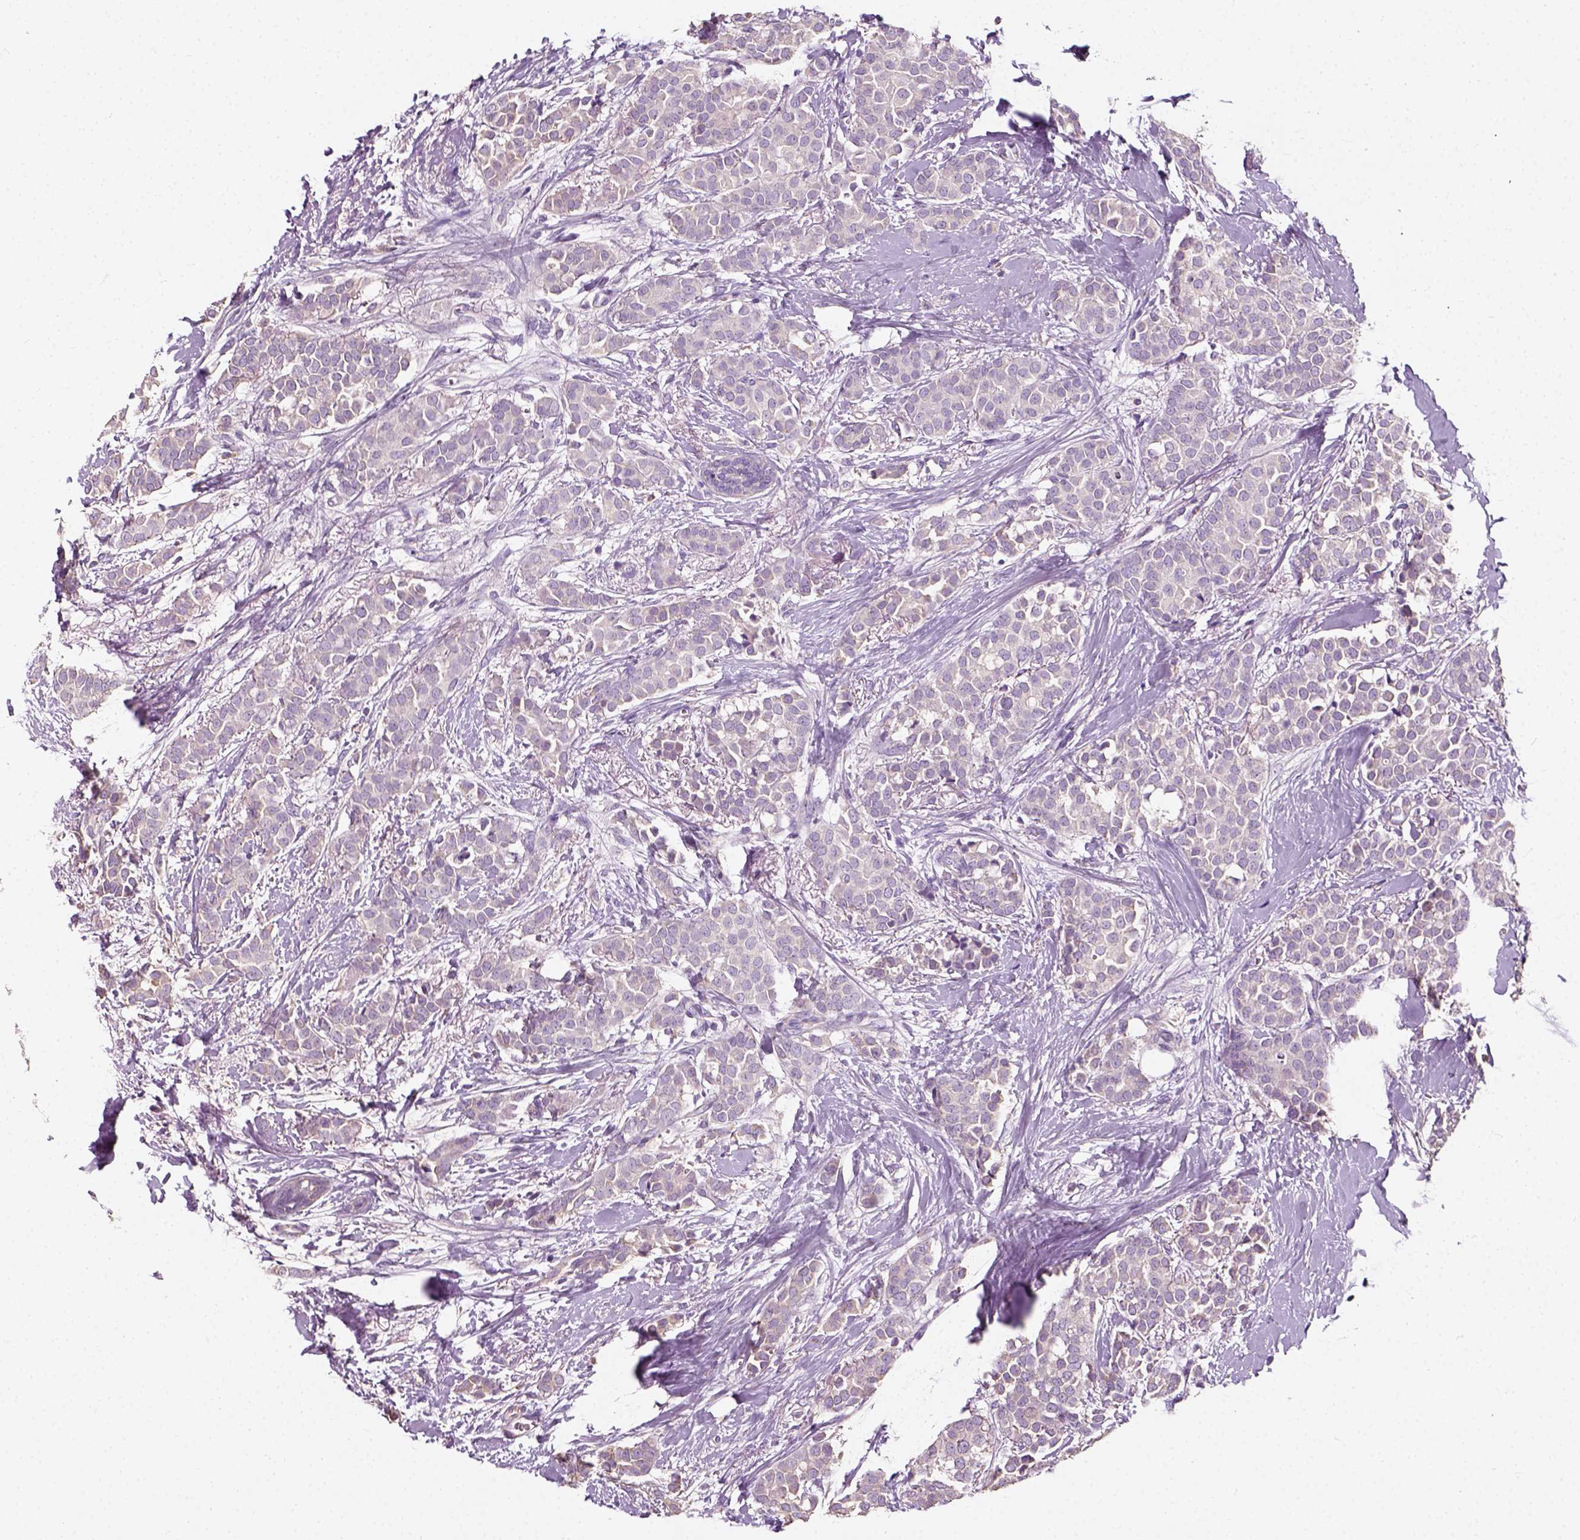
{"staining": {"intensity": "negative", "quantity": "none", "location": "none"}, "tissue": "breast cancer", "cell_type": "Tumor cells", "image_type": "cancer", "snomed": [{"axis": "morphology", "description": "Duct carcinoma"}, {"axis": "topography", "description": "Breast"}], "caption": "High power microscopy photomicrograph of an IHC histopathology image of breast invasive ductal carcinoma, revealing no significant staining in tumor cells.", "gene": "DHCR24", "patient": {"sex": "female", "age": 79}}